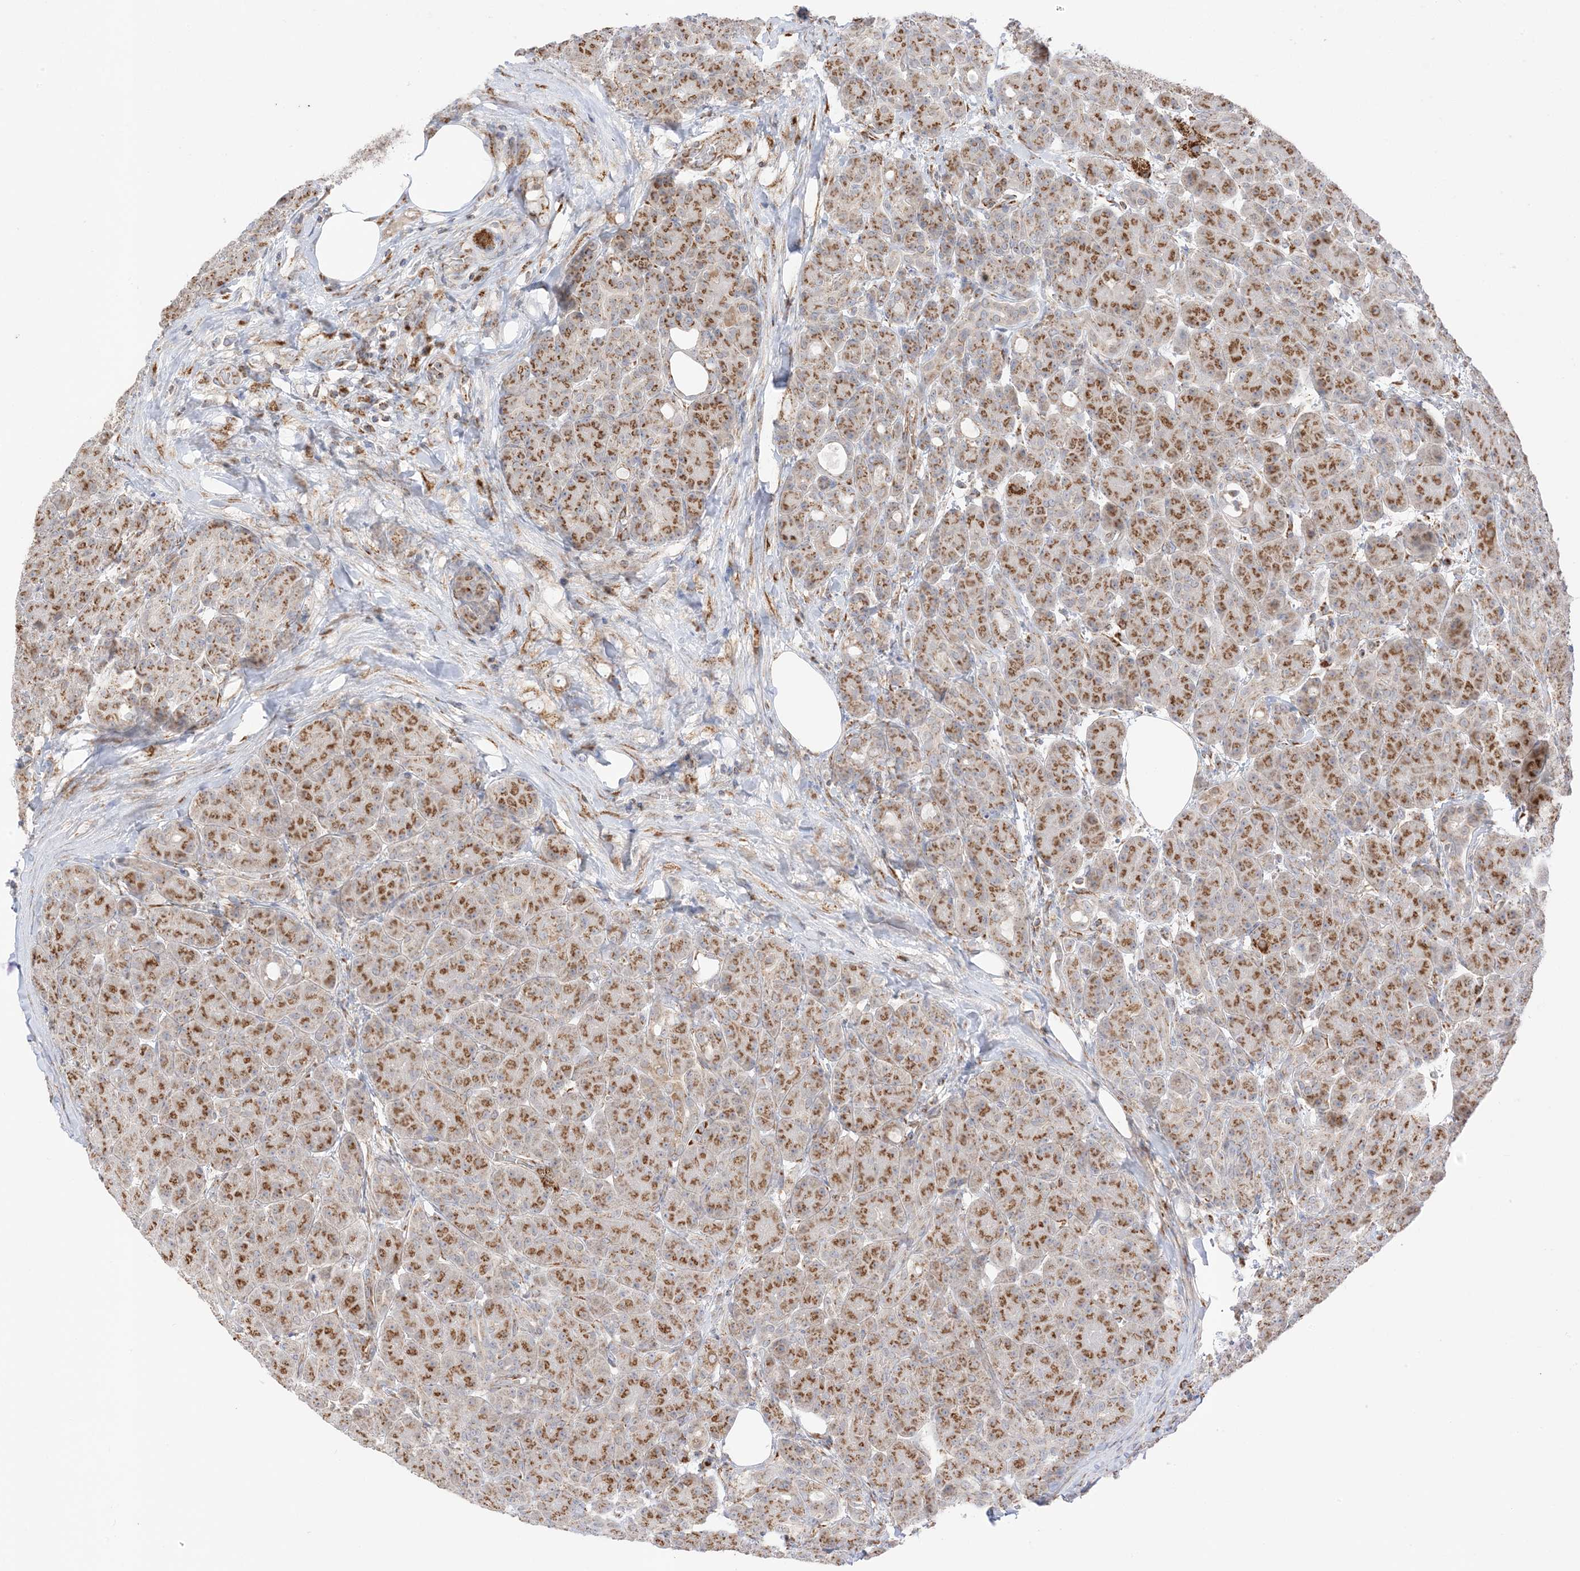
{"staining": {"intensity": "moderate", "quantity": ">75%", "location": "cytoplasmic/membranous"}, "tissue": "pancreas", "cell_type": "Exocrine glandular cells", "image_type": "normal", "snomed": [{"axis": "morphology", "description": "Normal tissue, NOS"}, {"axis": "topography", "description": "Pancreas"}], "caption": "The image reveals staining of benign pancreas, revealing moderate cytoplasmic/membranous protein positivity (brown color) within exocrine glandular cells.", "gene": "SLC25A12", "patient": {"sex": "male", "age": 63}}